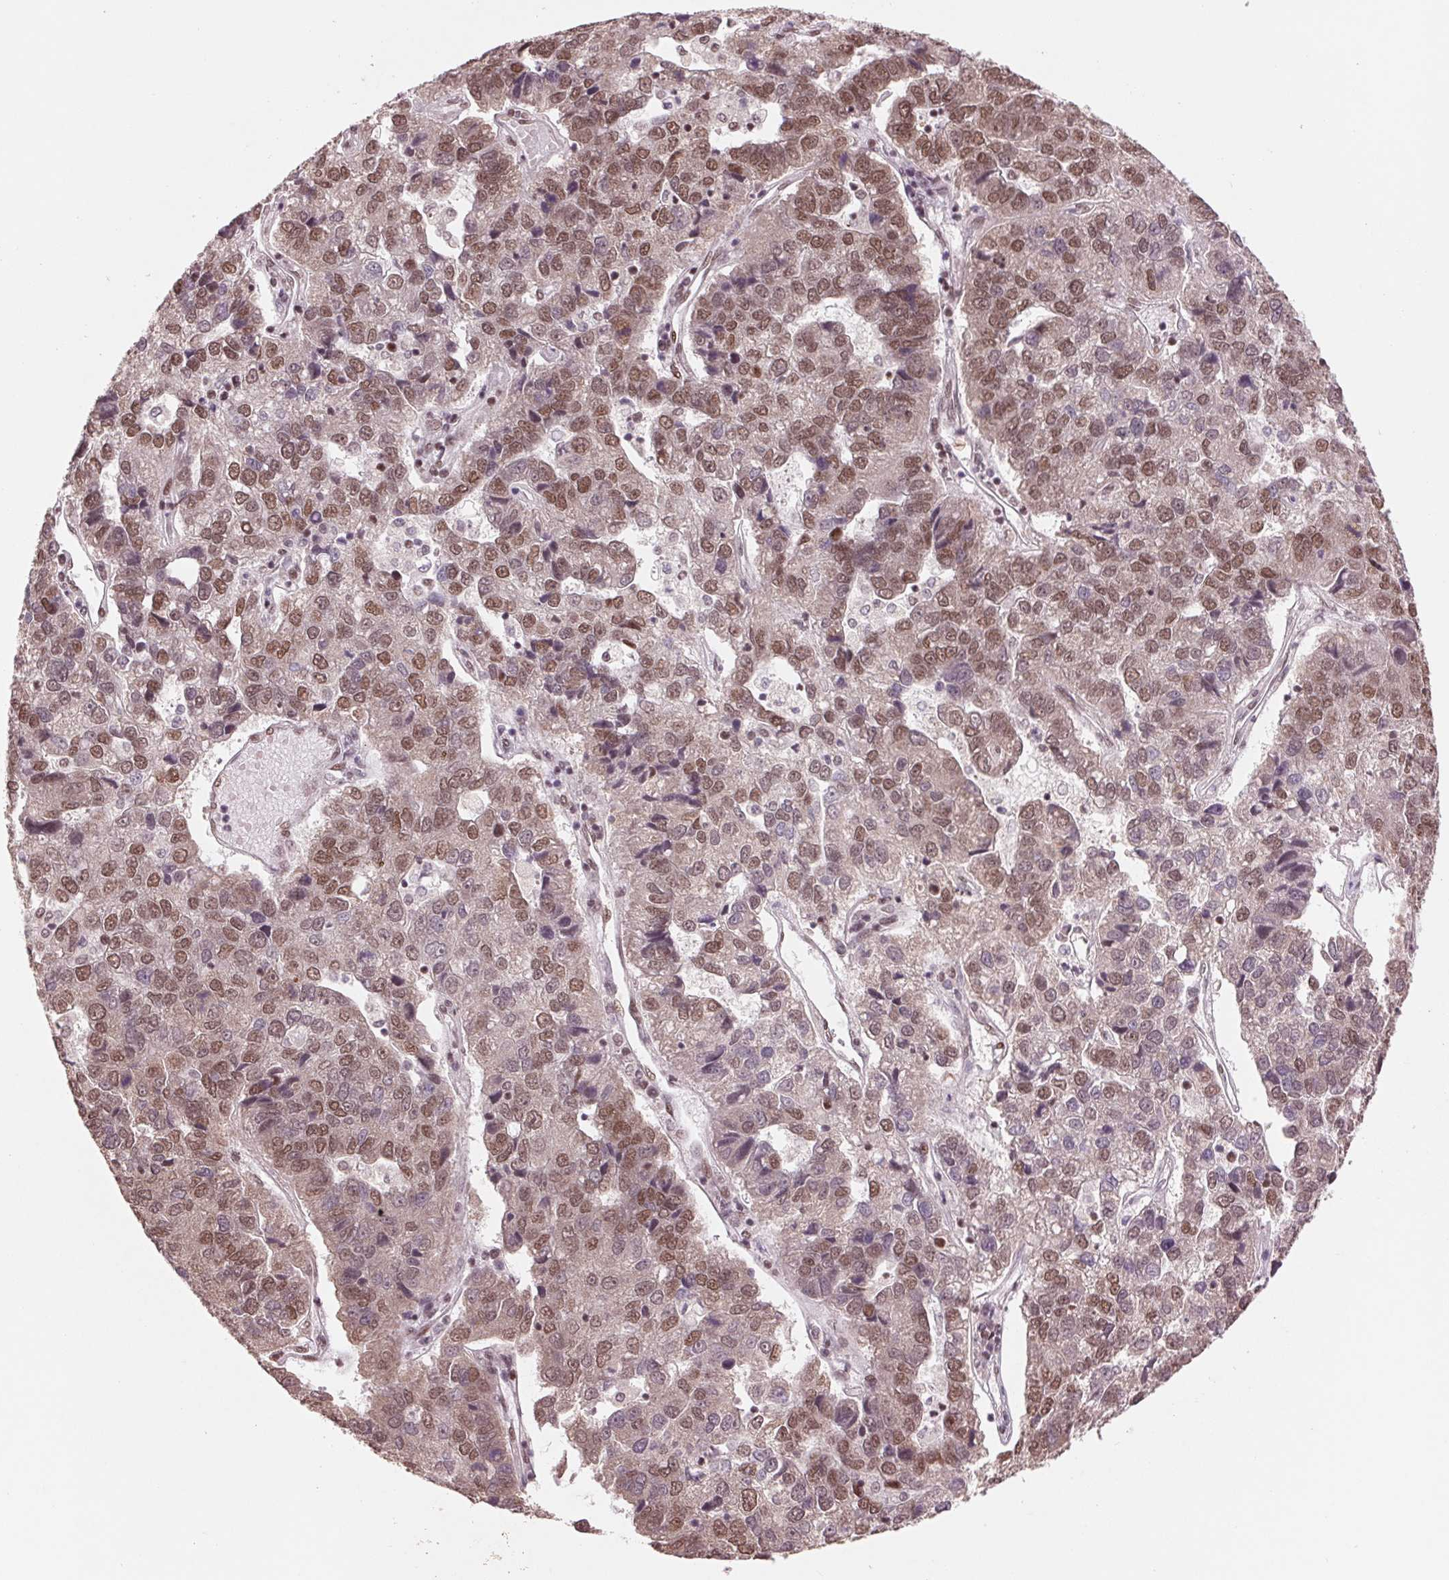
{"staining": {"intensity": "moderate", "quantity": "25%-75%", "location": "nuclear"}, "tissue": "pancreatic cancer", "cell_type": "Tumor cells", "image_type": "cancer", "snomed": [{"axis": "morphology", "description": "Adenocarcinoma, NOS"}, {"axis": "topography", "description": "Pancreas"}], "caption": "A brown stain labels moderate nuclear staining of a protein in pancreatic cancer (adenocarcinoma) tumor cells.", "gene": "TTLL9", "patient": {"sex": "female", "age": 61}}